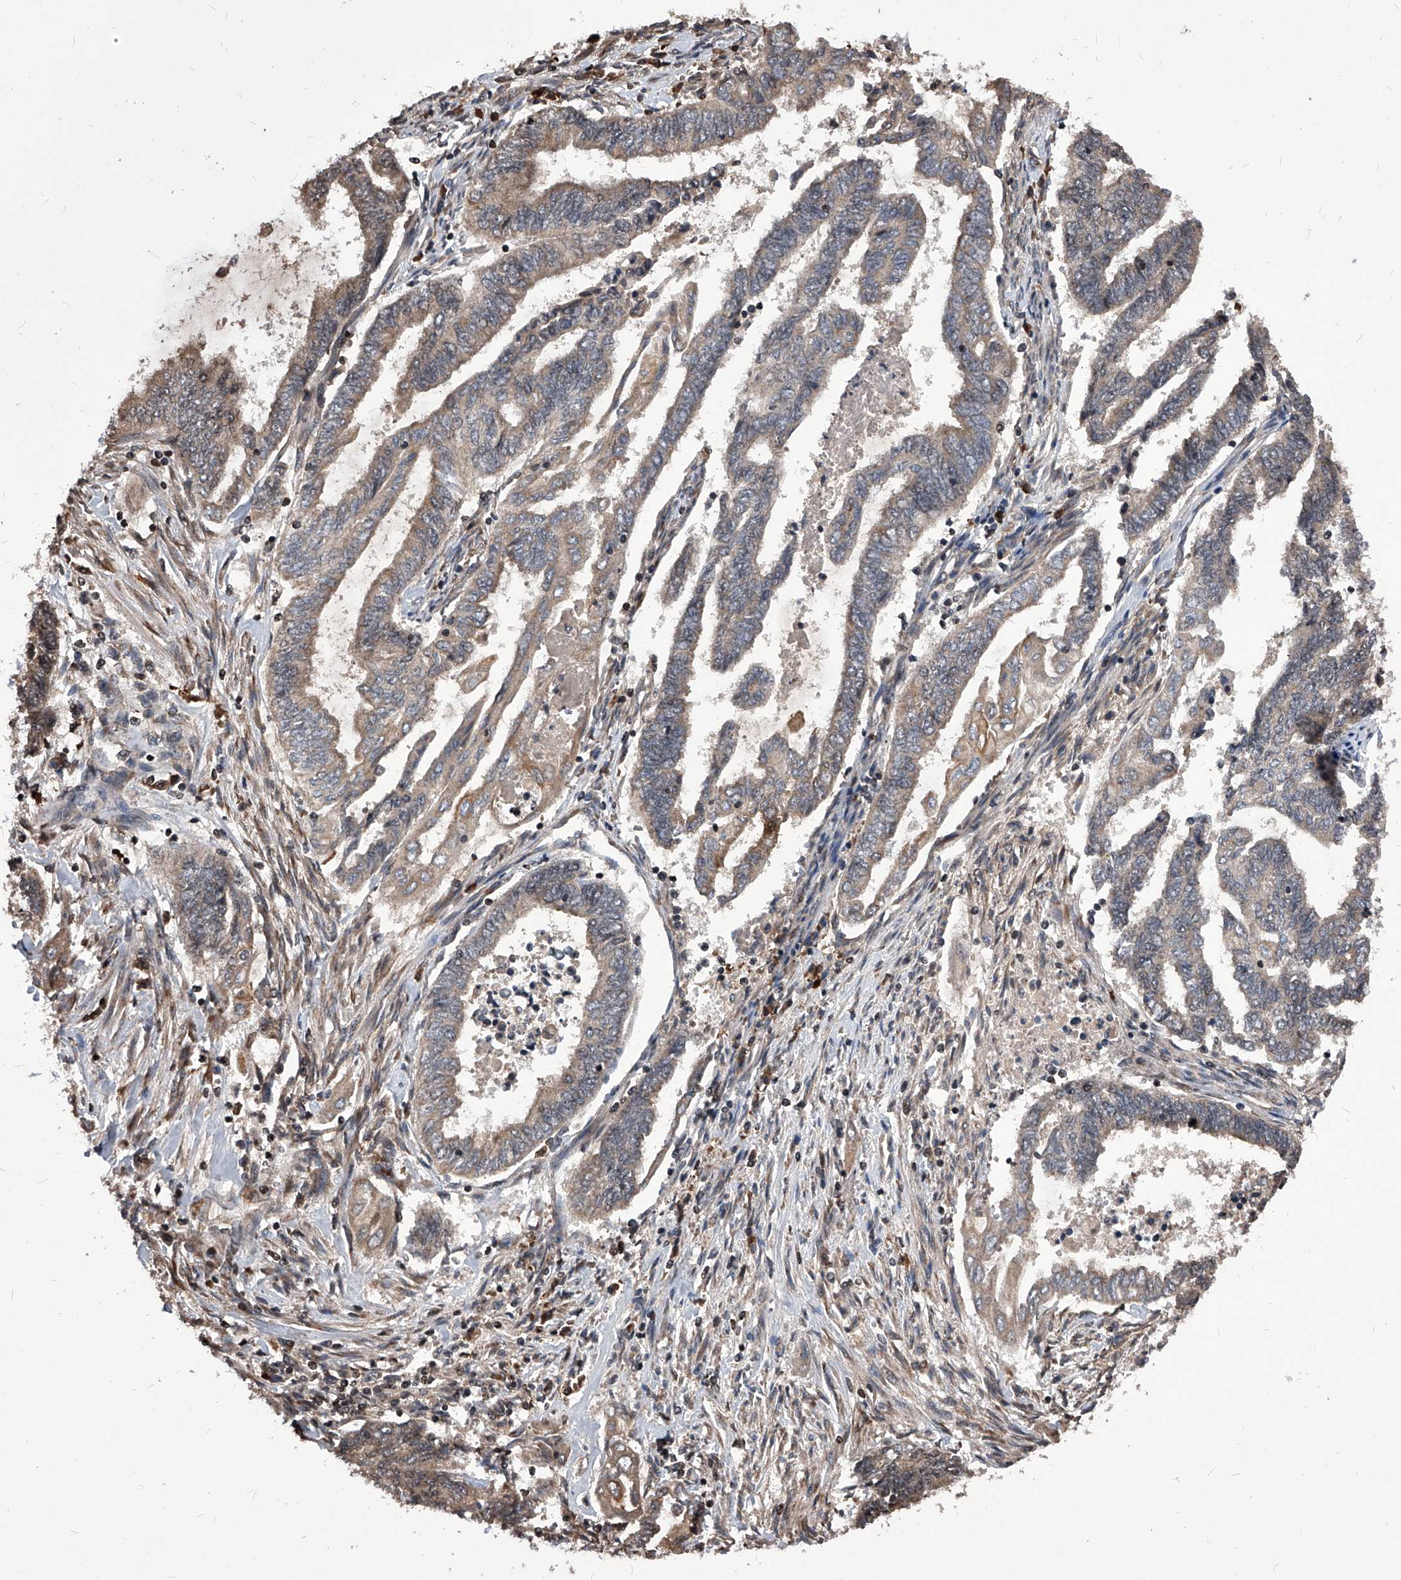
{"staining": {"intensity": "weak", "quantity": "25%-75%", "location": "cytoplasmic/membranous"}, "tissue": "endometrial cancer", "cell_type": "Tumor cells", "image_type": "cancer", "snomed": [{"axis": "morphology", "description": "Adenocarcinoma, NOS"}, {"axis": "topography", "description": "Uterus"}, {"axis": "topography", "description": "Endometrium"}], "caption": "This is an image of immunohistochemistry staining of adenocarcinoma (endometrial), which shows weak expression in the cytoplasmic/membranous of tumor cells.", "gene": "ID1", "patient": {"sex": "female", "age": 70}}